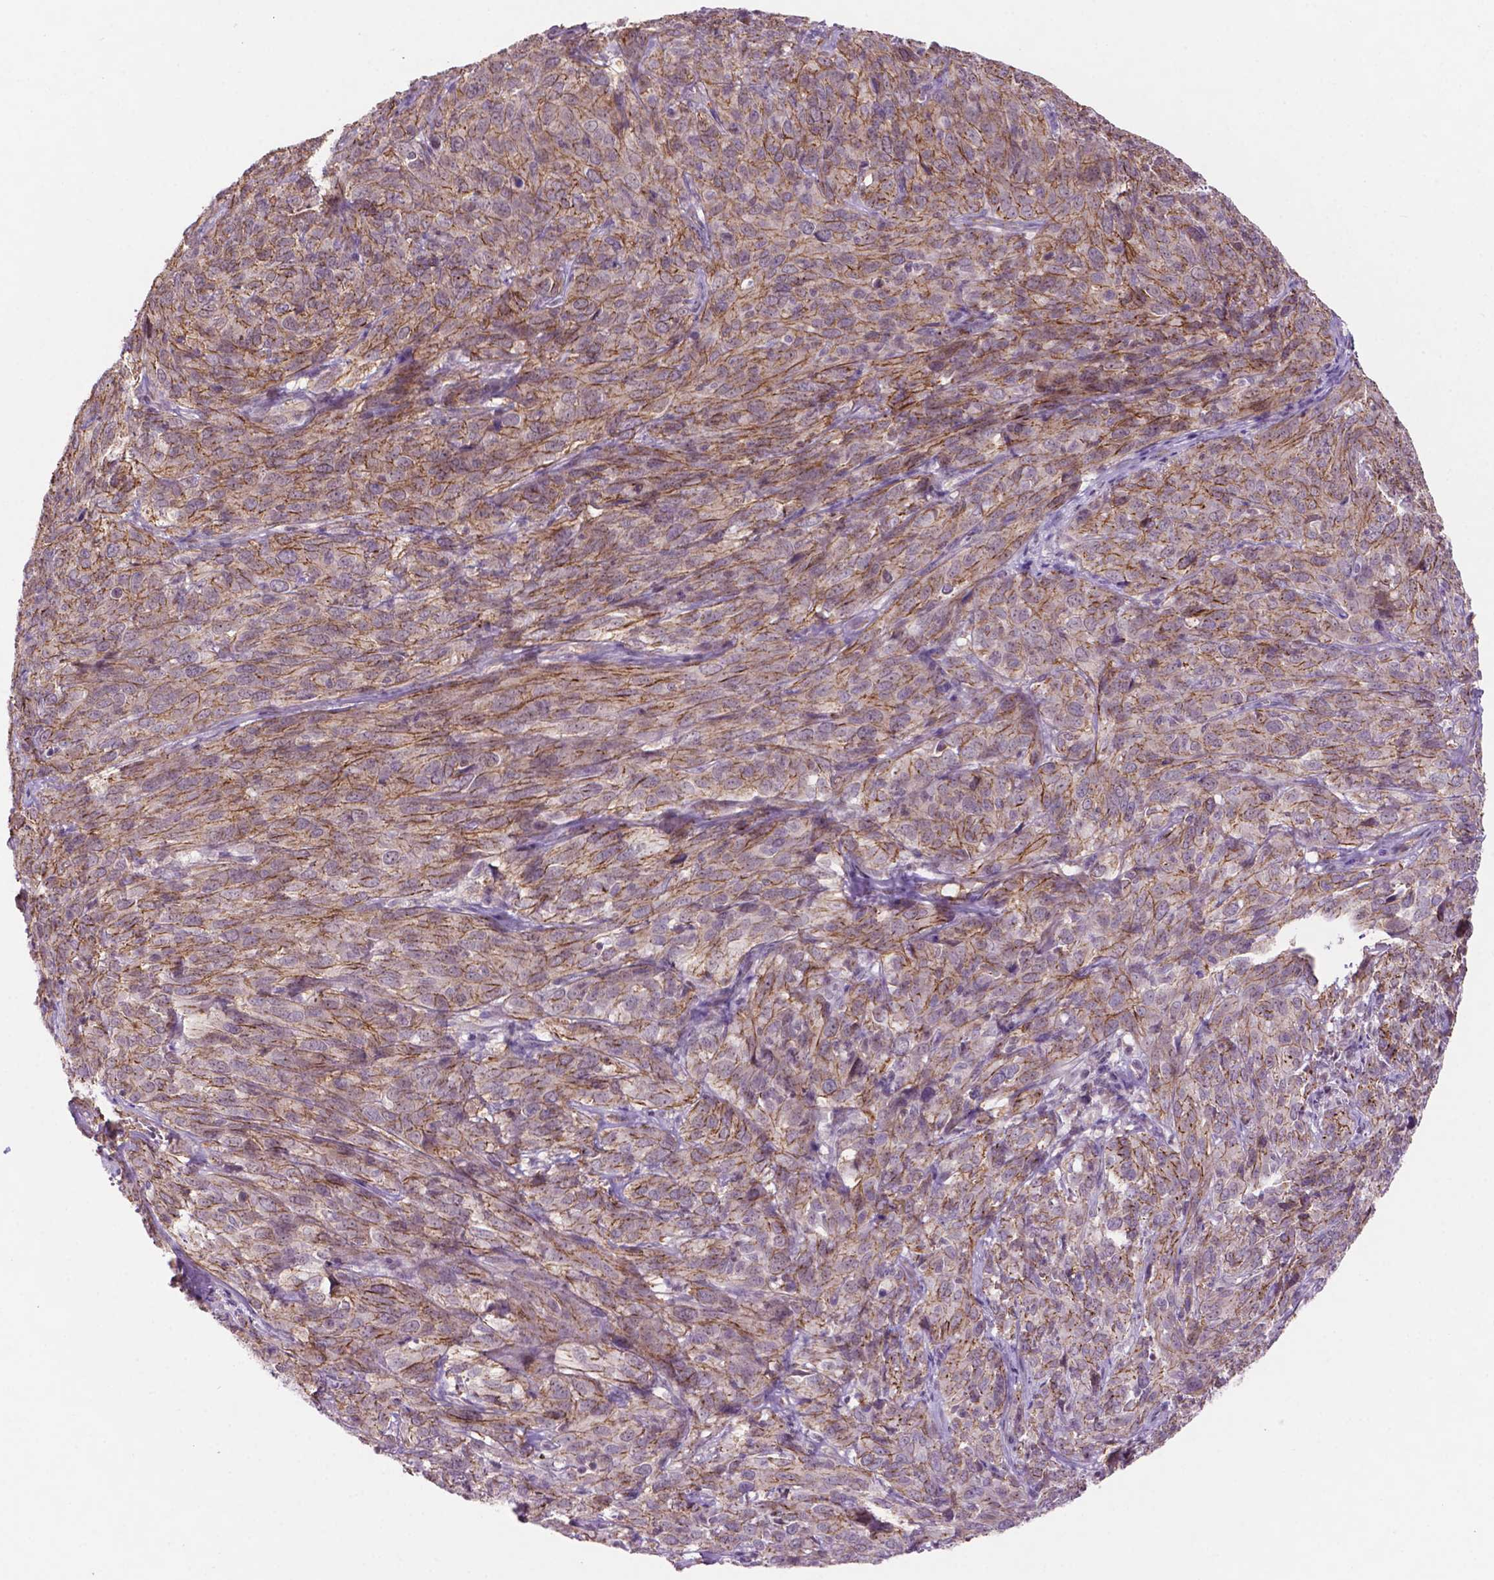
{"staining": {"intensity": "moderate", "quantity": ">75%", "location": "cytoplasmic/membranous"}, "tissue": "cervical cancer", "cell_type": "Tumor cells", "image_type": "cancer", "snomed": [{"axis": "morphology", "description": "Squamous cell carcinoma, NOS"}, {"axis": "topography", "description": "Cervix"}], "caption": "An image of human cervical cancer stained for a protein shows moderate cytoplasmic/membranous brown staining in tumor cells.", "gene": "ARL5C", "patient": {"sex": "female", "age": 51}}